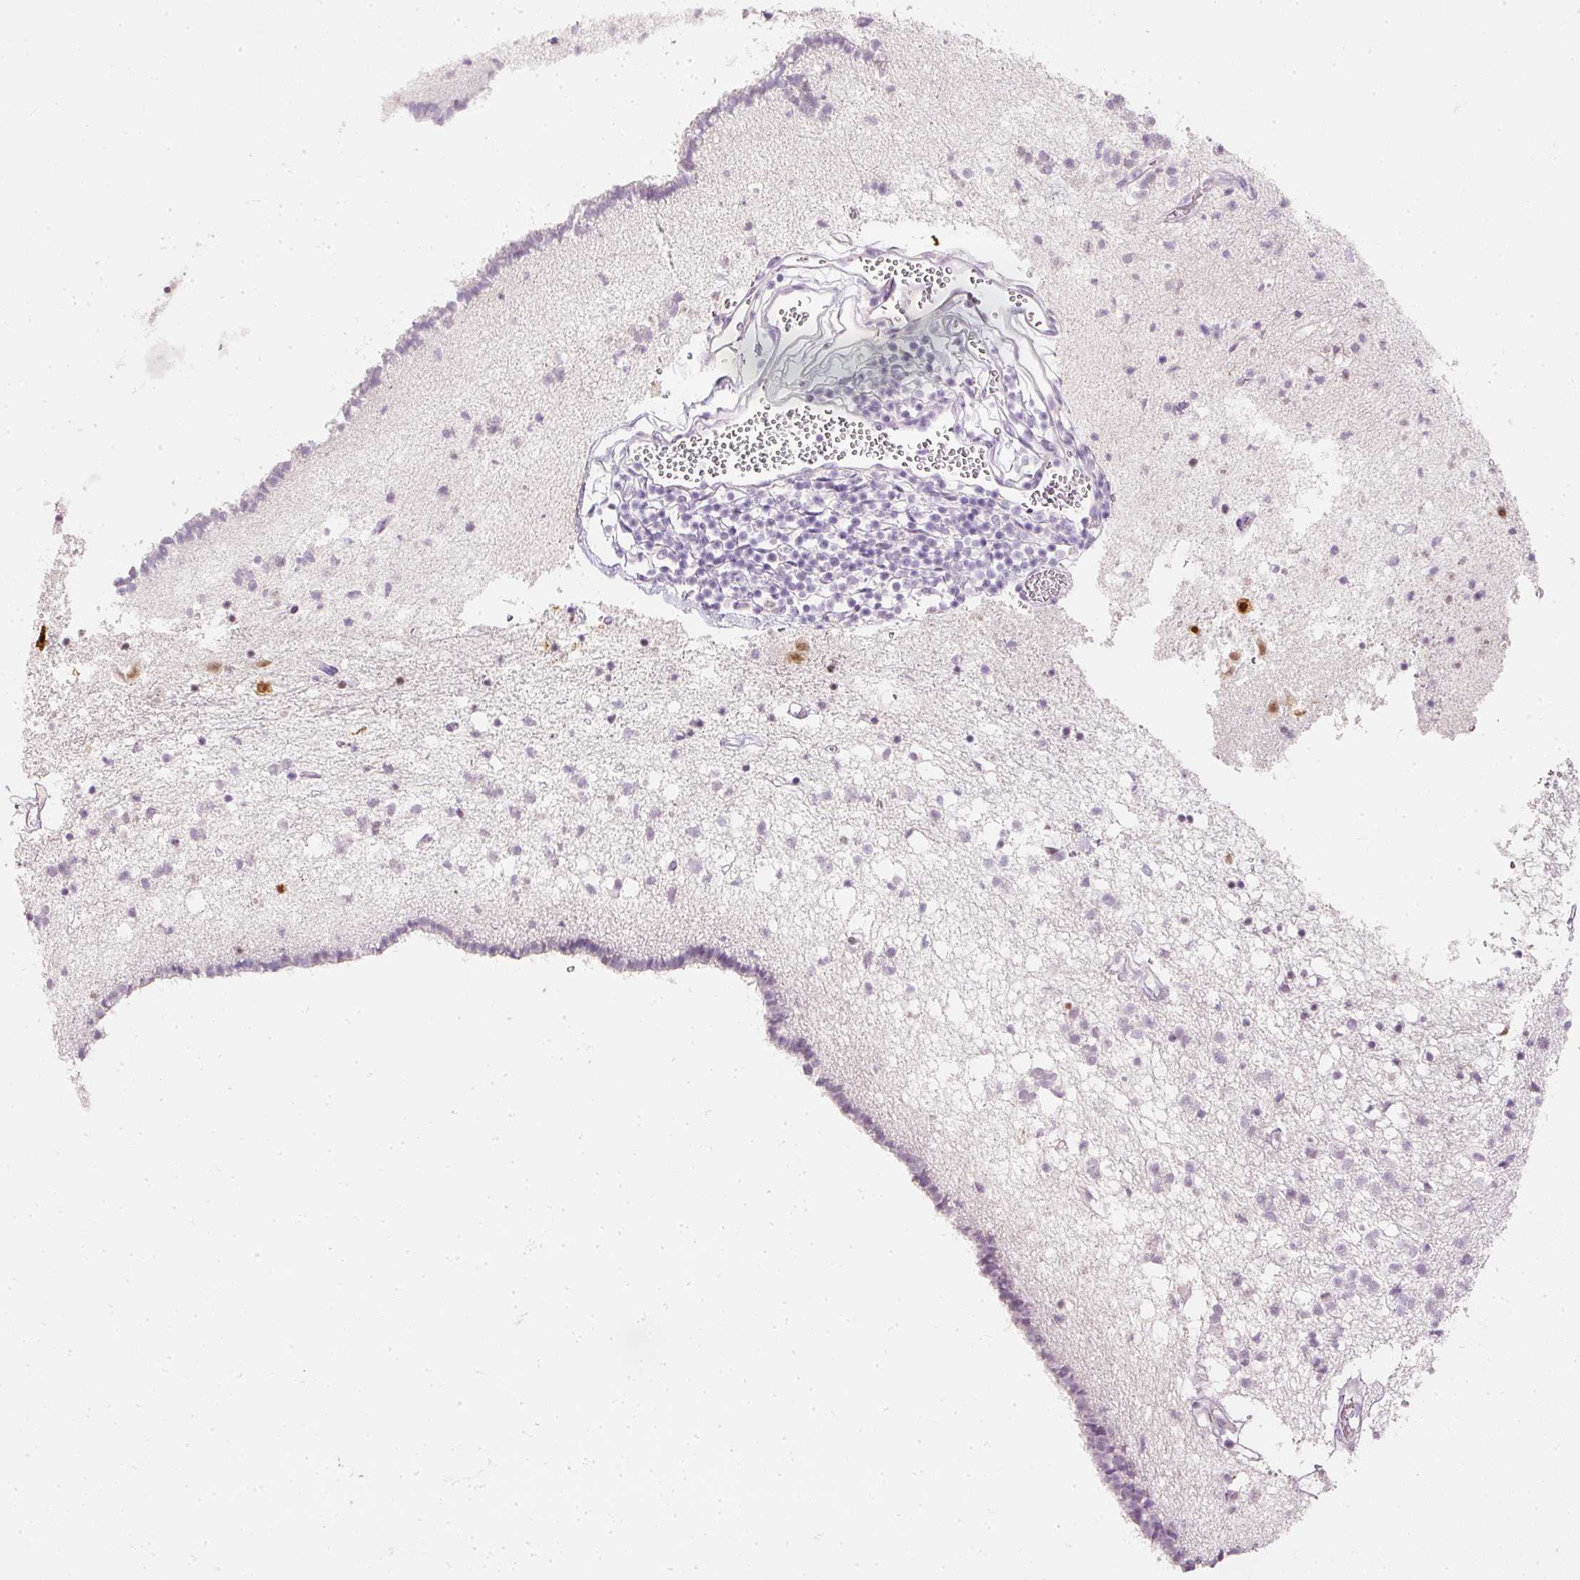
{"staining": {"intensity": "moderate", "quantity": "<25%", "location": "nuclear"}, "tissue": "caudate", "cell_type": "Glial cells", "image_type": "normal", "snomed": [{"axis": "morphology", "description": "Normal tissue, NOS"}, {"axis": "topography", "description": "Lateral ventricle wall"}], "caption": "Protein expression analysis of benign caudate shows moderate nuclear expression in about <25% of glial cells.", "gene": "ELAVL3", "patient": {"sex": "male", "age": 58}}